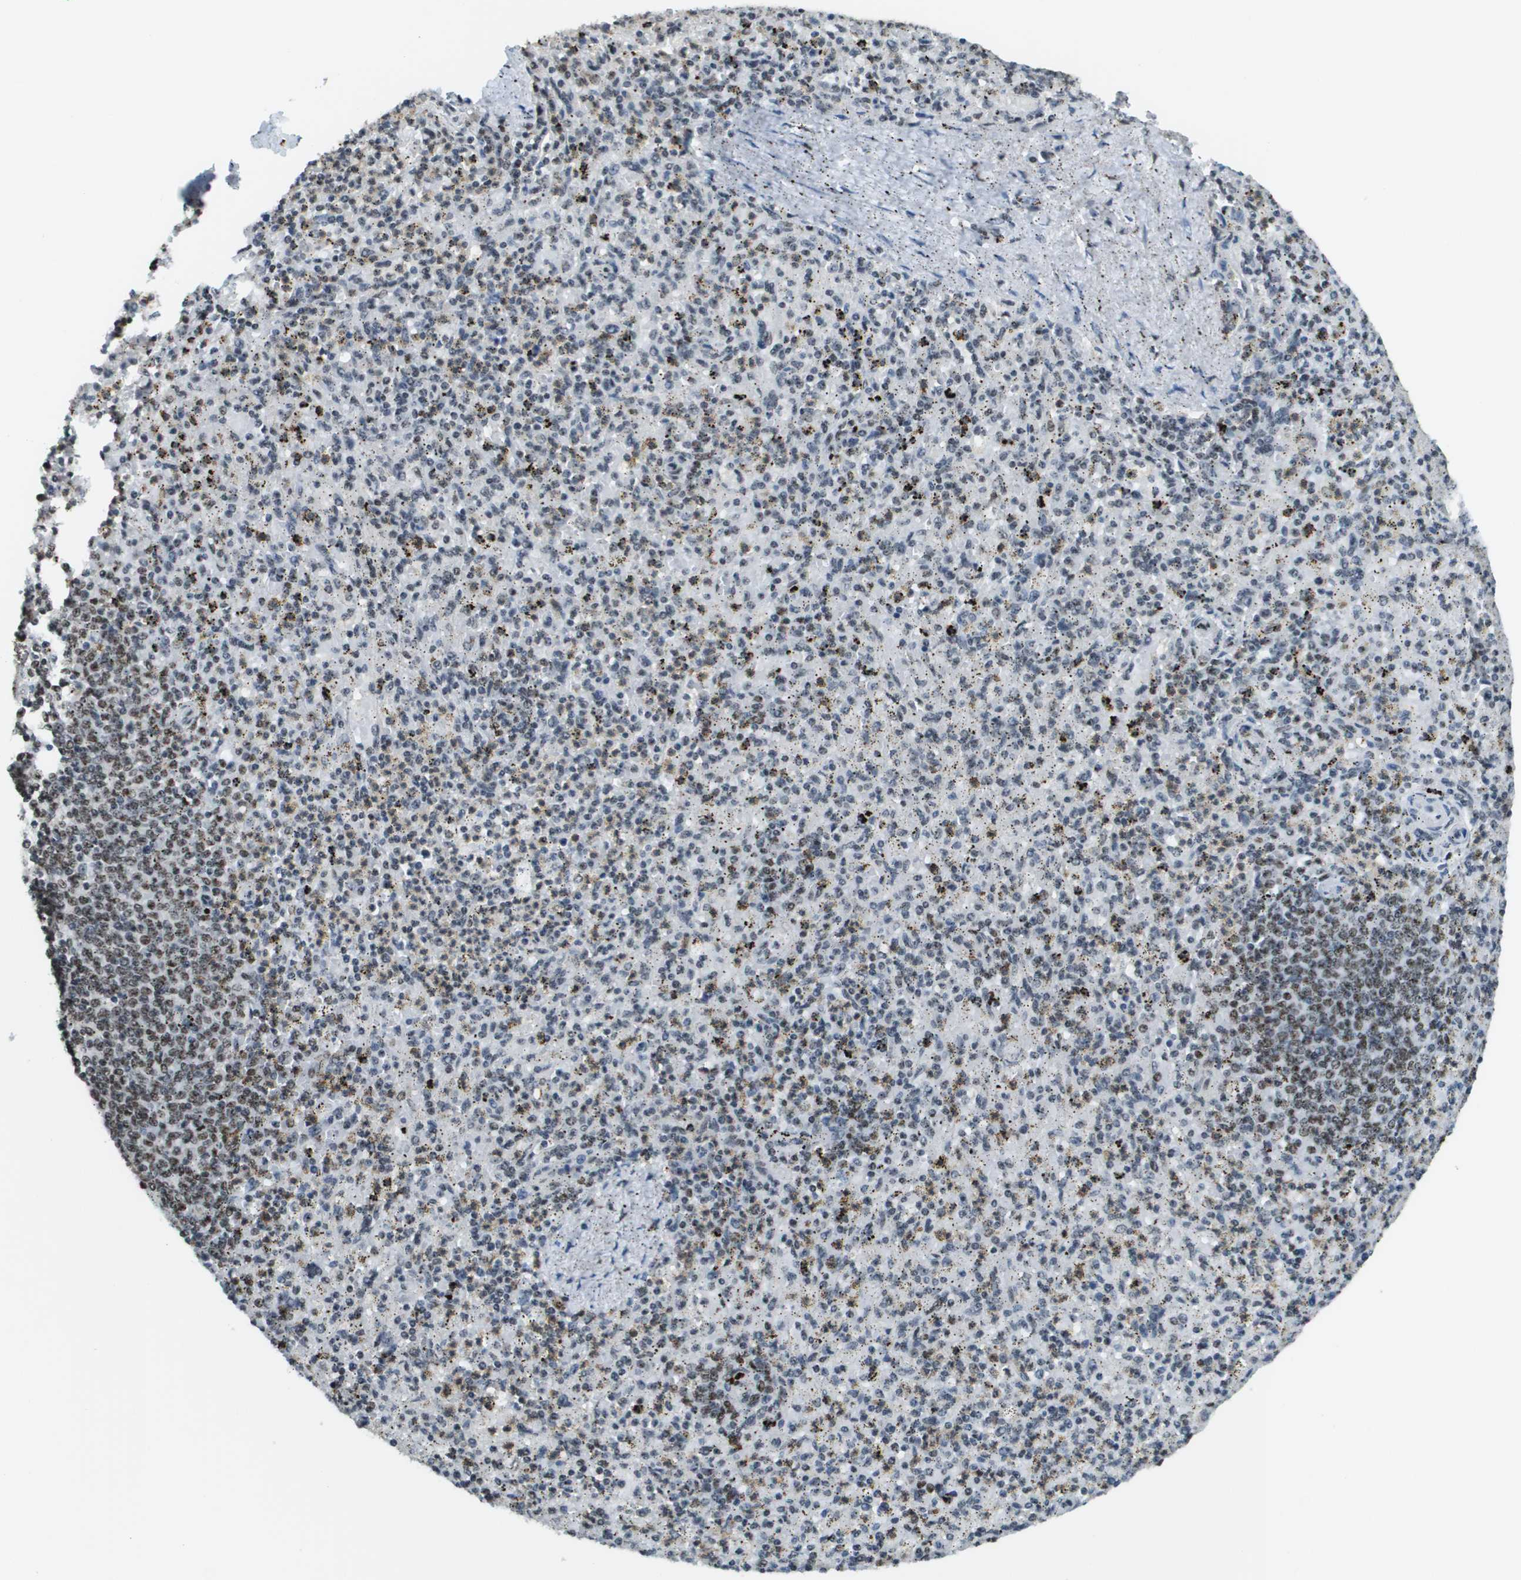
{"staining": {"intensity": "moderate", "quantity": "25%-75%", "location": "nuclear"}, "tissue": "spleen", "cell_type": "Cells in red pulp", "image_type": "normal", "snomed": [{"axis": "morphology", "description": "Normal tissue, NOS"}, {"axis": "topography", "description": "Spleen"}], "caption": "Brown immunohistochemical staining in unremarkable spleen exhibits moderate nuclear expression in approximately 25%-75% of cells in red pulp.", "gene": "SP100", "patient": {"sex": "male", "age": 72}}